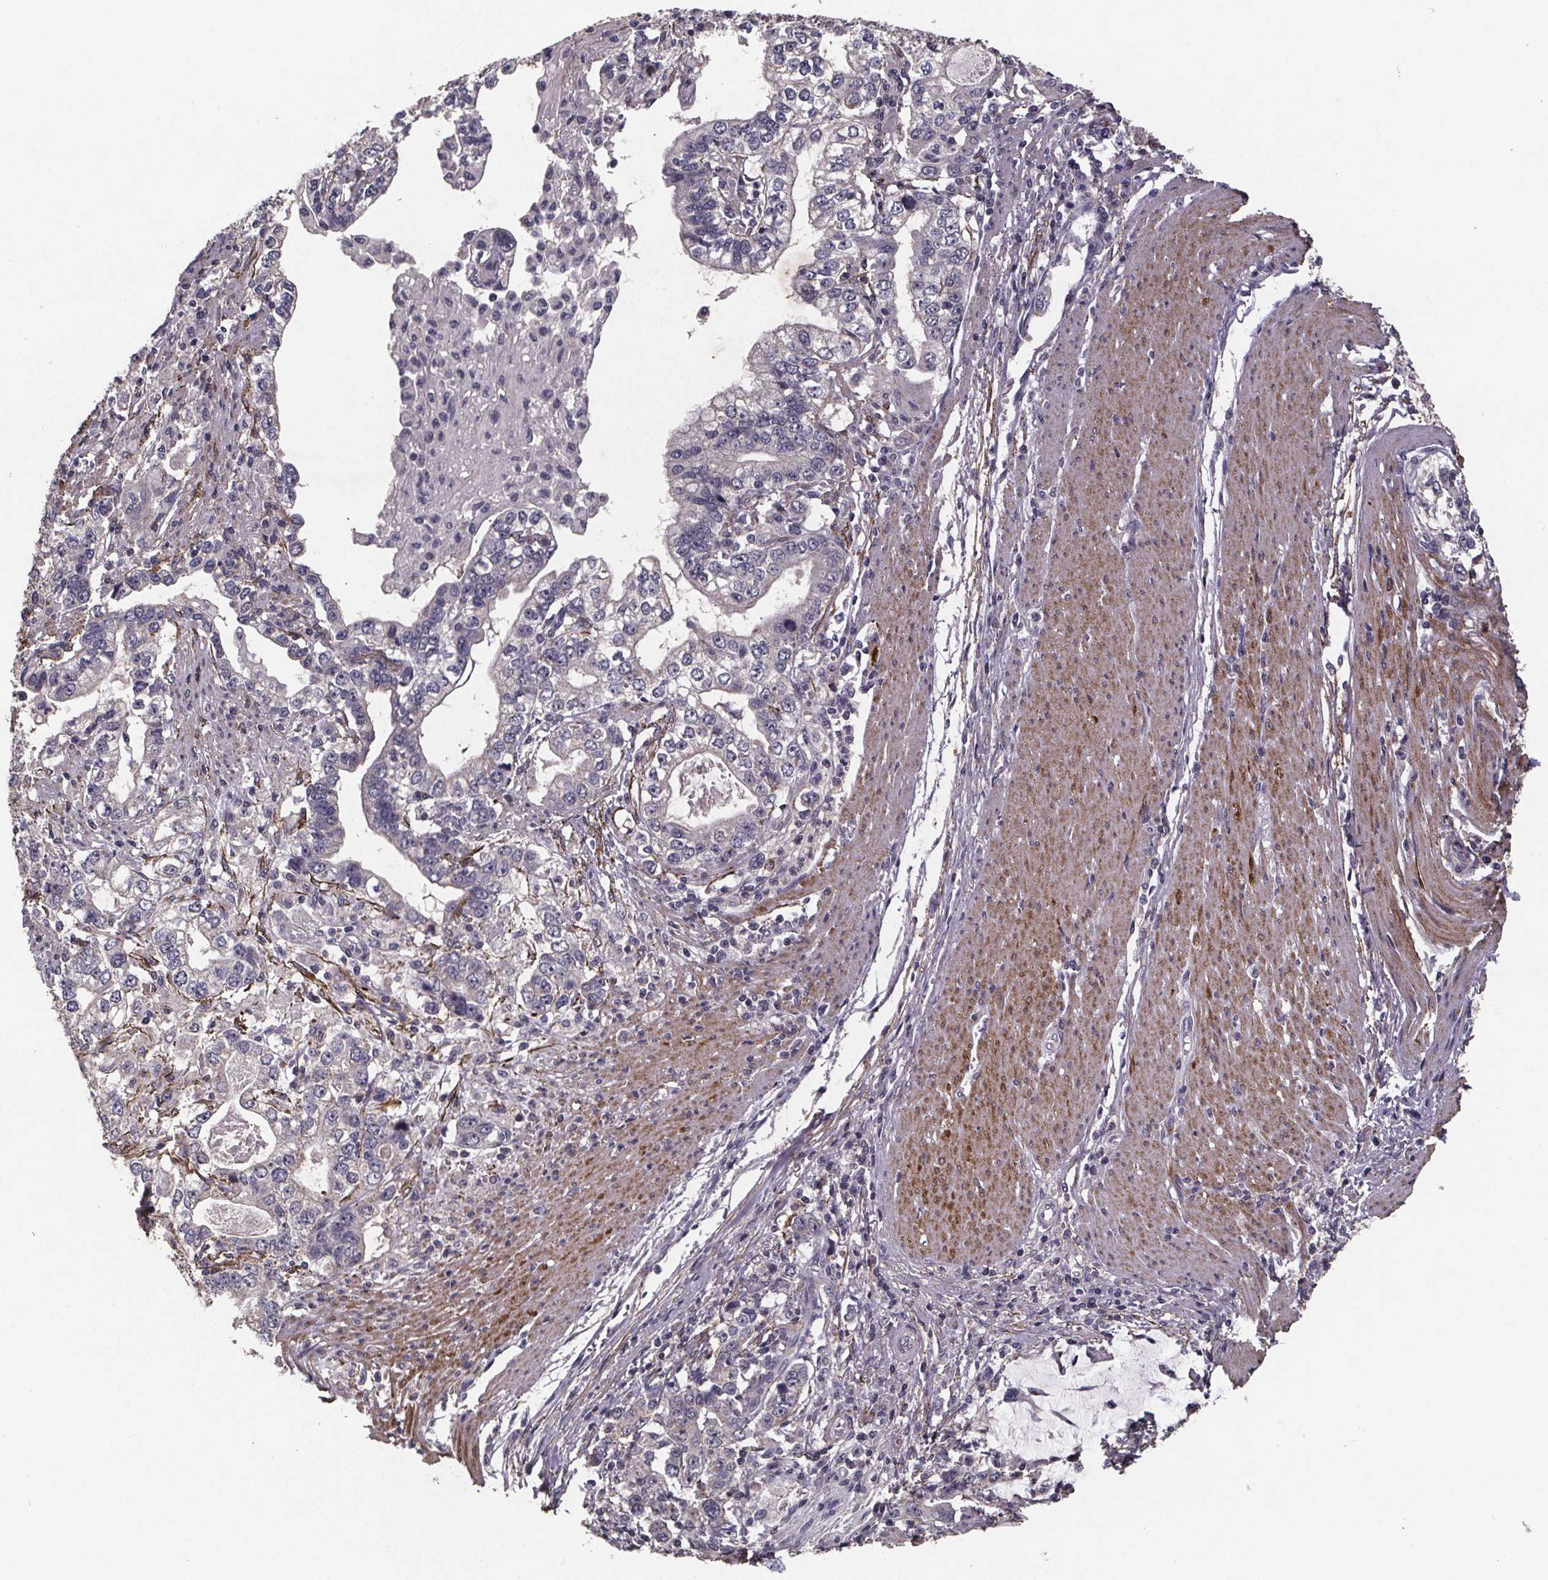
{"staining": {"intensity": "negative", "quantity": "none", "location": "none"}, "tissue": "stomach cancer", "cell_type": "Tumor cells", "image_type": "cancer", "snomed": [{"axis": "morphology", "description": "Adenocarcinoma, NOS"}, {"axis": "topography", "description": "Stomach, lower"}], "caption": "Stomach cancer stained for a protein using immunohistochemistry demonstrates no staining tumor cells.", "gene": "PALLD", "patient": {"sex": "female", "age": 72}}